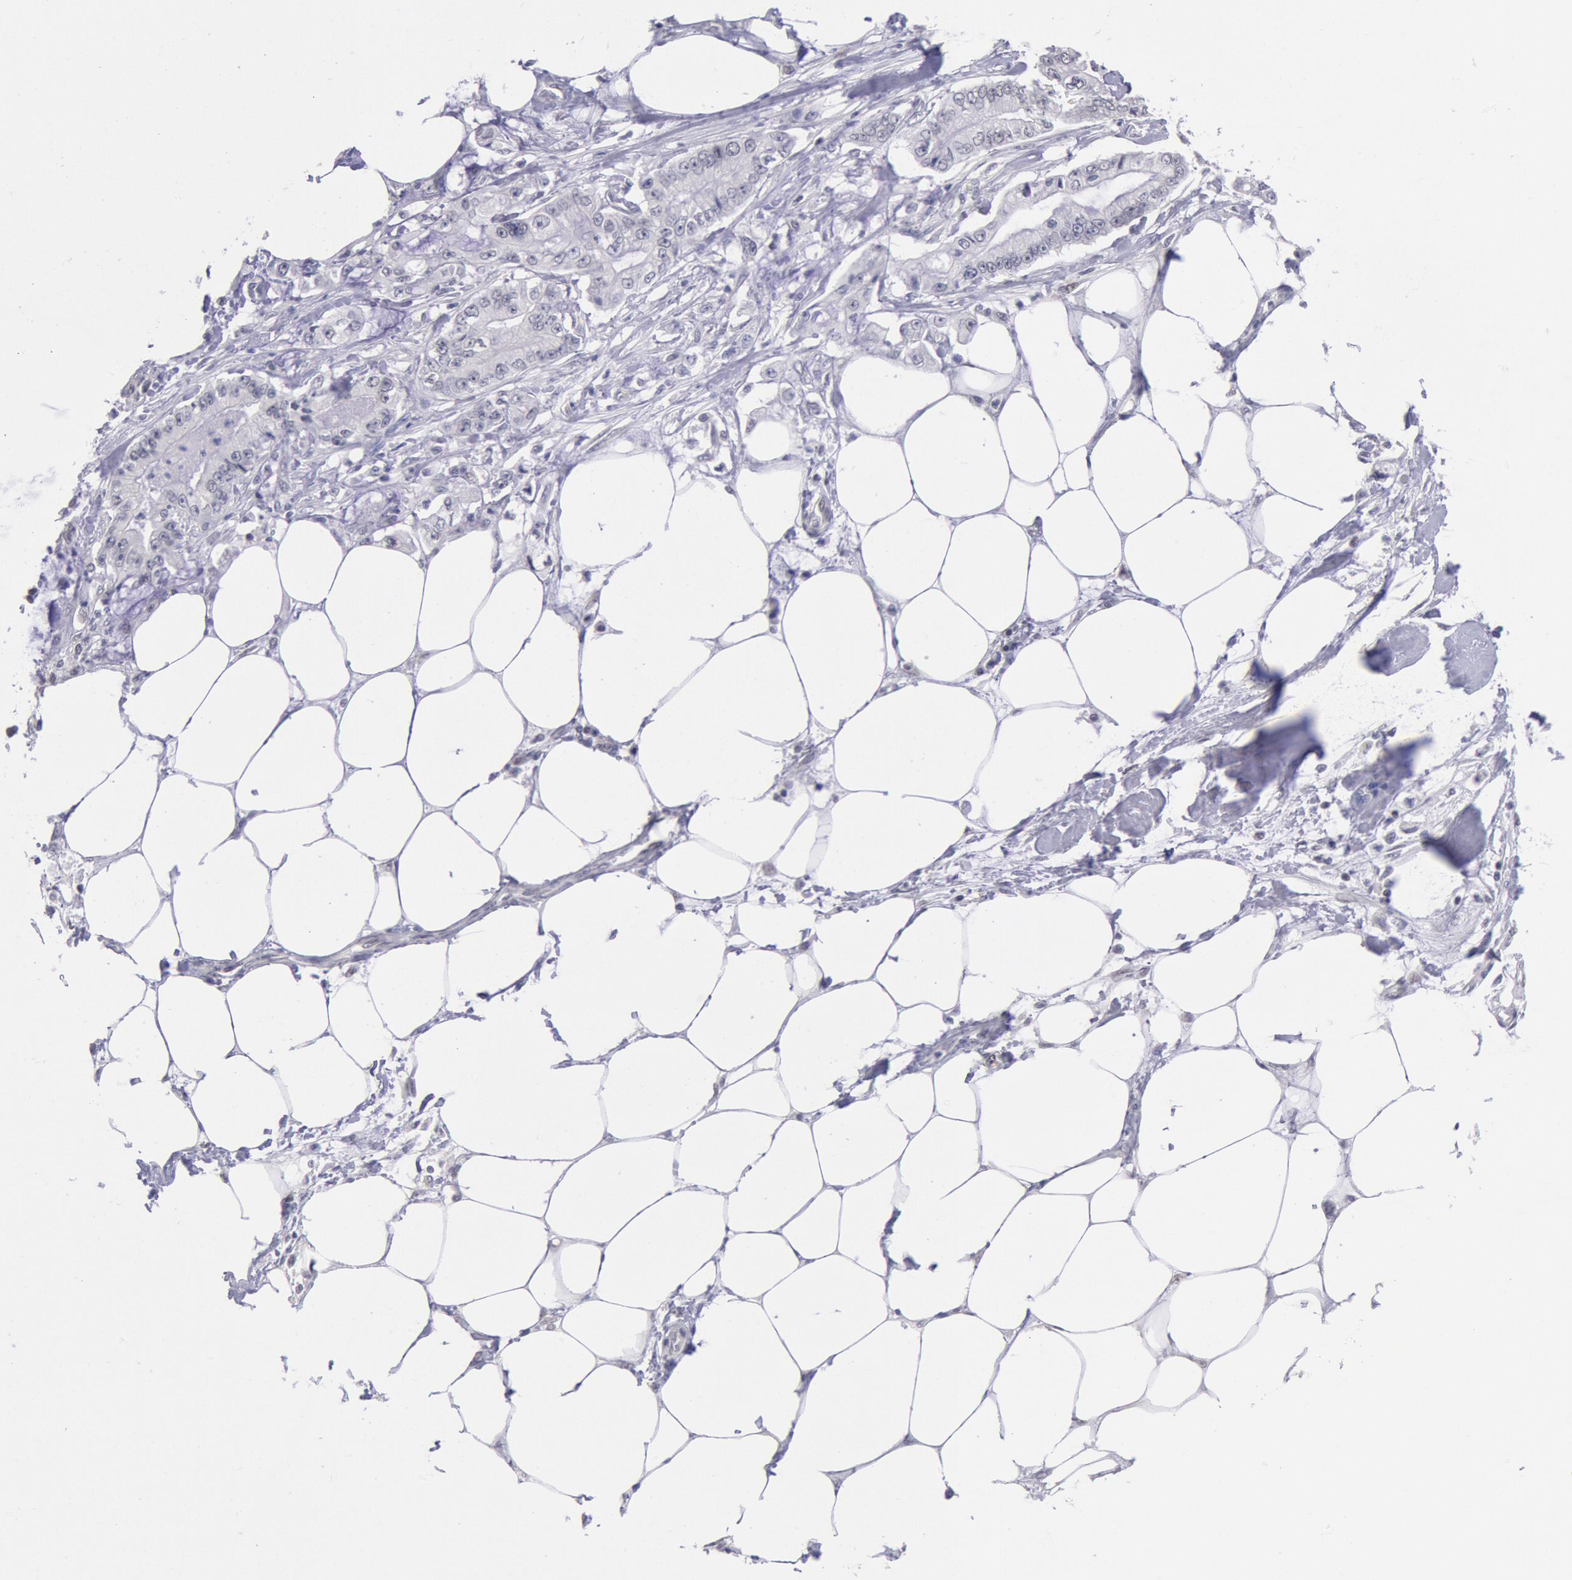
{"staining": {"intensity": "negative", "quantity": "none", "location": "none"}, "tissue": "pancreatic cancer", "cell_type": "Tumor cells", "image_type": "cancer", "snomed": [{"axis": "morphology", "description": "Adenocarcinoma, NOS"}, {"axis": "topography", "description": "Pancreas"}, {"axis": "topography", "description": "Stomach, upper"}], "caption": "Pancreatic cancer (adenocarcinoma) stained for a protein using IHC shows no expression tumor cells.", "gene": "MYH7", "patient": {"sex": "male", "age": 77}}